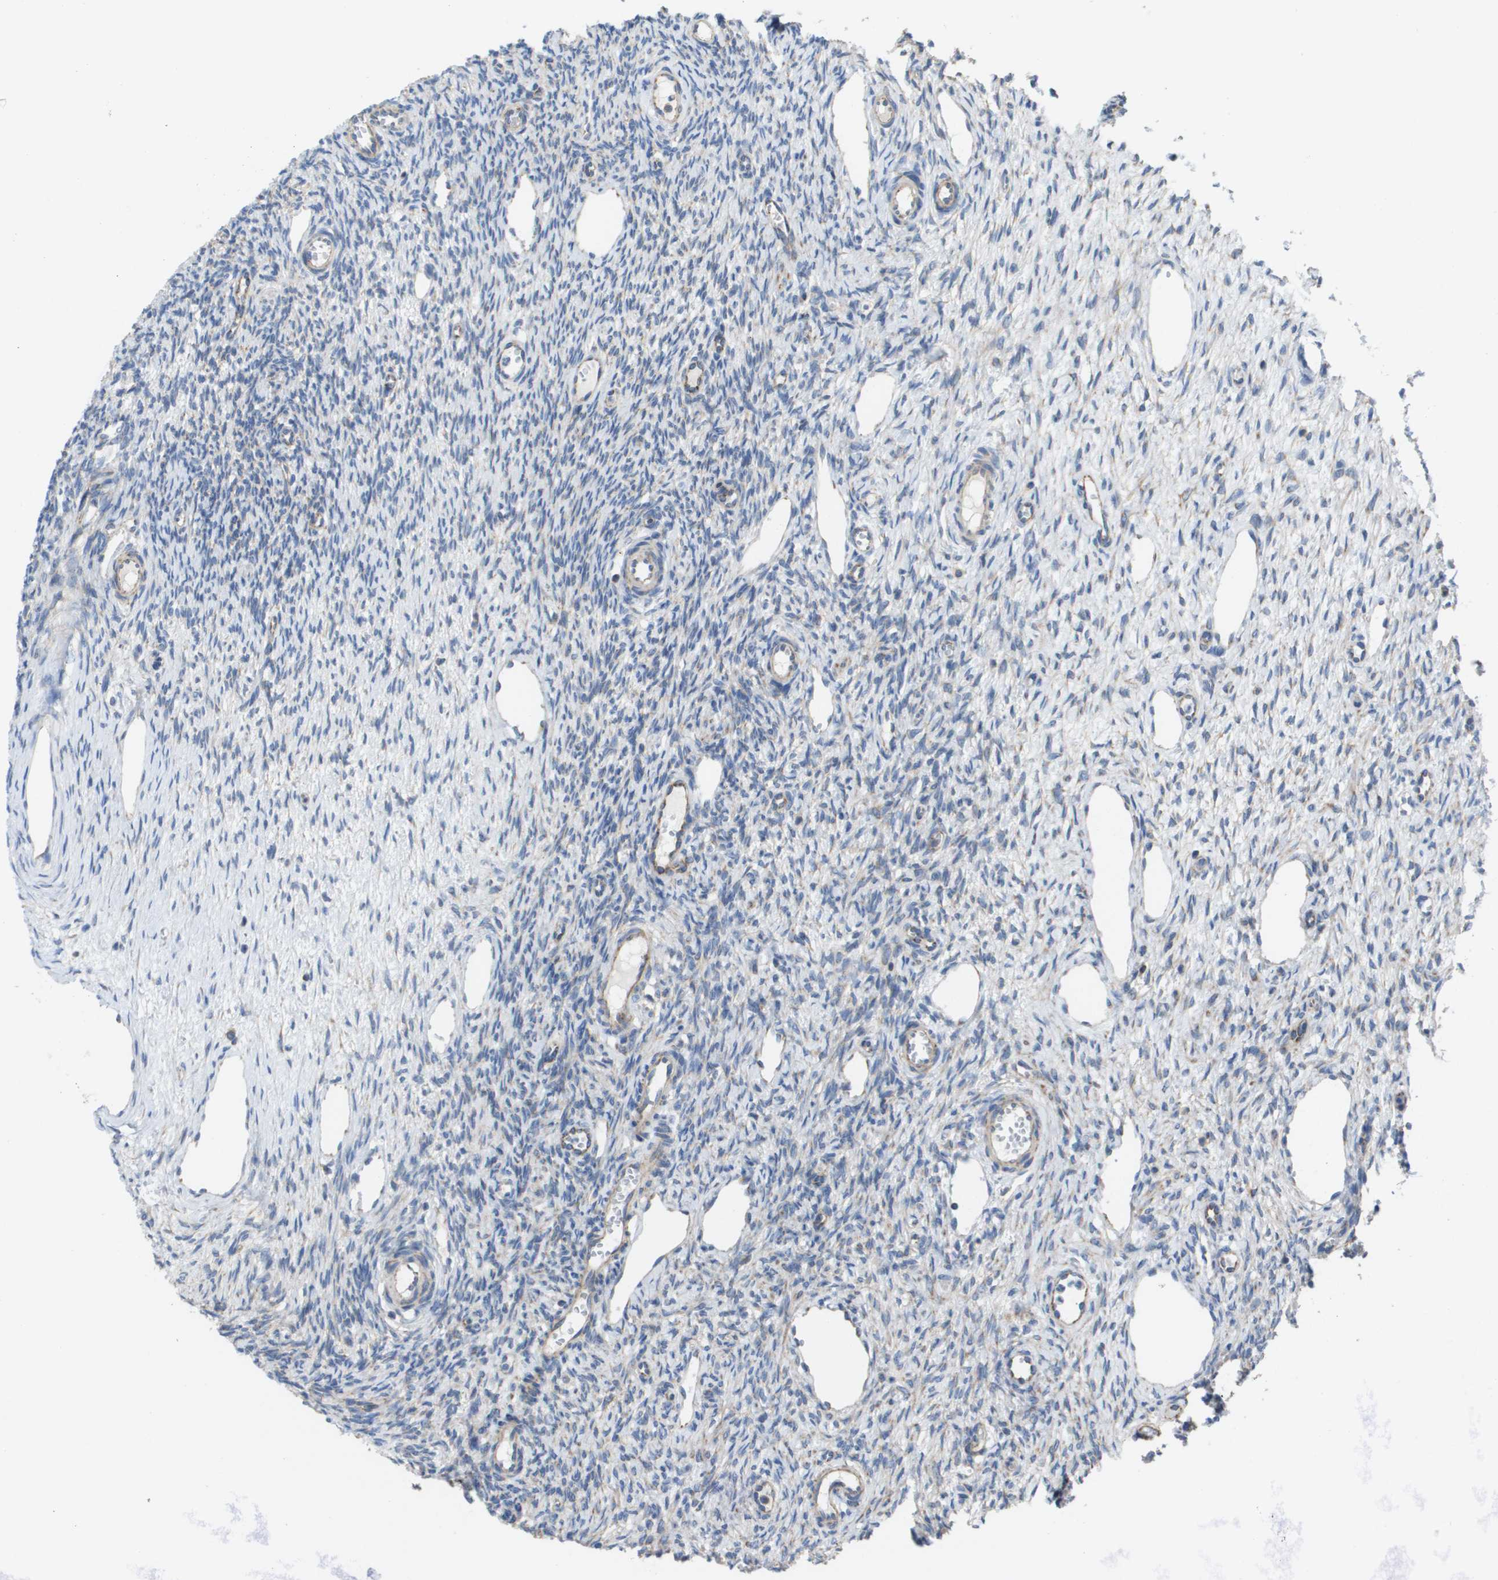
{"staining": {"intensity": "moderate", "quantity": "25%-75%", "location": "cytoplasmic/membranous"}, "tissue": "ovary", "cell_type": "Follicle cells", "image_type": "normal", "snomed": [{"axis": "morphology", "description": "Normal tissue, NOS"}, {"axis": "topography", "description": "Ovary"}], "caption": "IHC staining of normal ovary, which shows medium levels of moderate cytoplasmic/membranous staining in about 25%-75% of follicle cells indicating moderate cytoplasmic/membranous protein positivity. The staining was performed using DAB (brown) for protein detection and nuclei were counterstained in hematoxylin (blue).", "gene": "FIS1", "patient": {"sex": "female", "age": 33}}